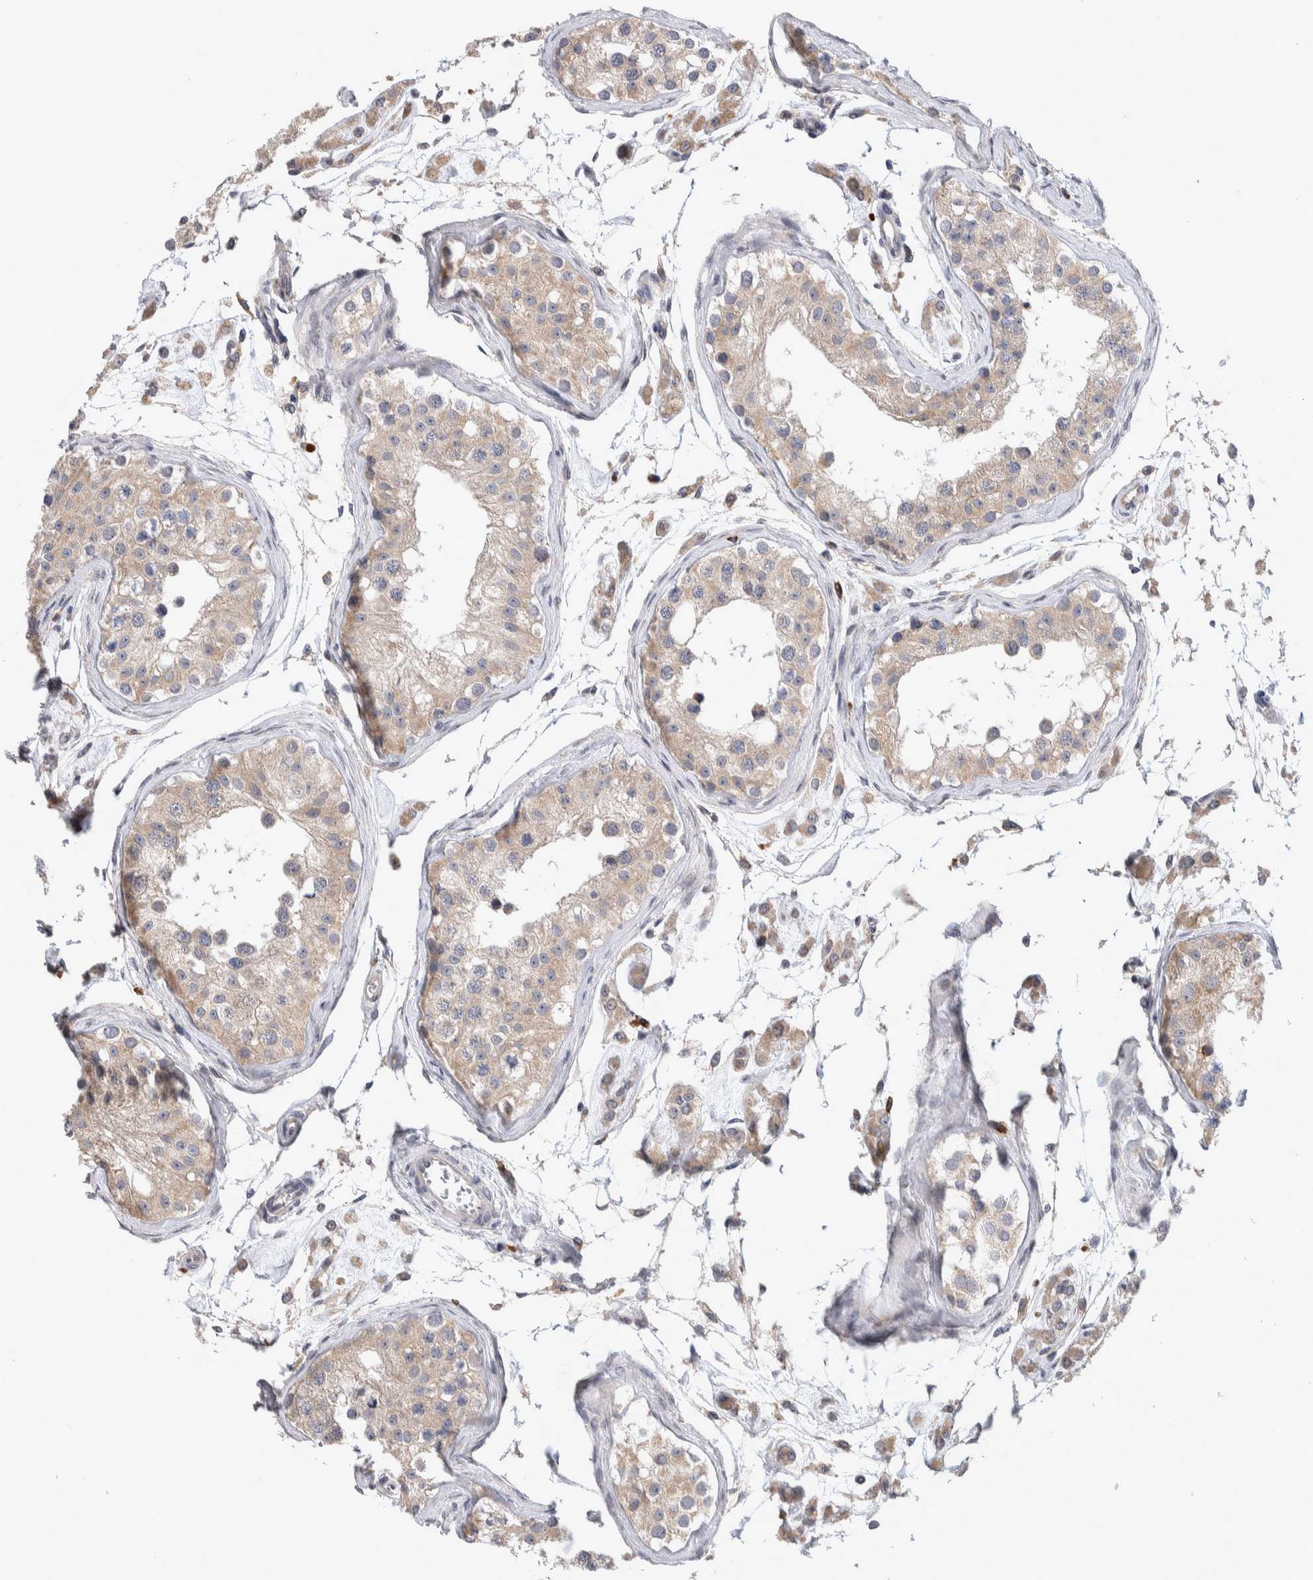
{"staining": {"intensity": "weak", "quantity": ">75%", "location": "cytoplasmic/membranous"}, "tissue": "testis", "cell_type": "Cells in seminiferous ducts", "image_type": "normal", "snomed": [{"axis": "morphology", "description": "Normal tissue, NOS"}, {"axis": "morphology", "description": "Adenocarcinoma, metastatic, NOS"}, {"axis": "topography", "description": "Testis"}], "caption": "Human testis stained with a protein marker displays weak staining in cells in seminiferous ducts.", "gene": "IBTK", "patient": {"sex": "male", "age": 26}}